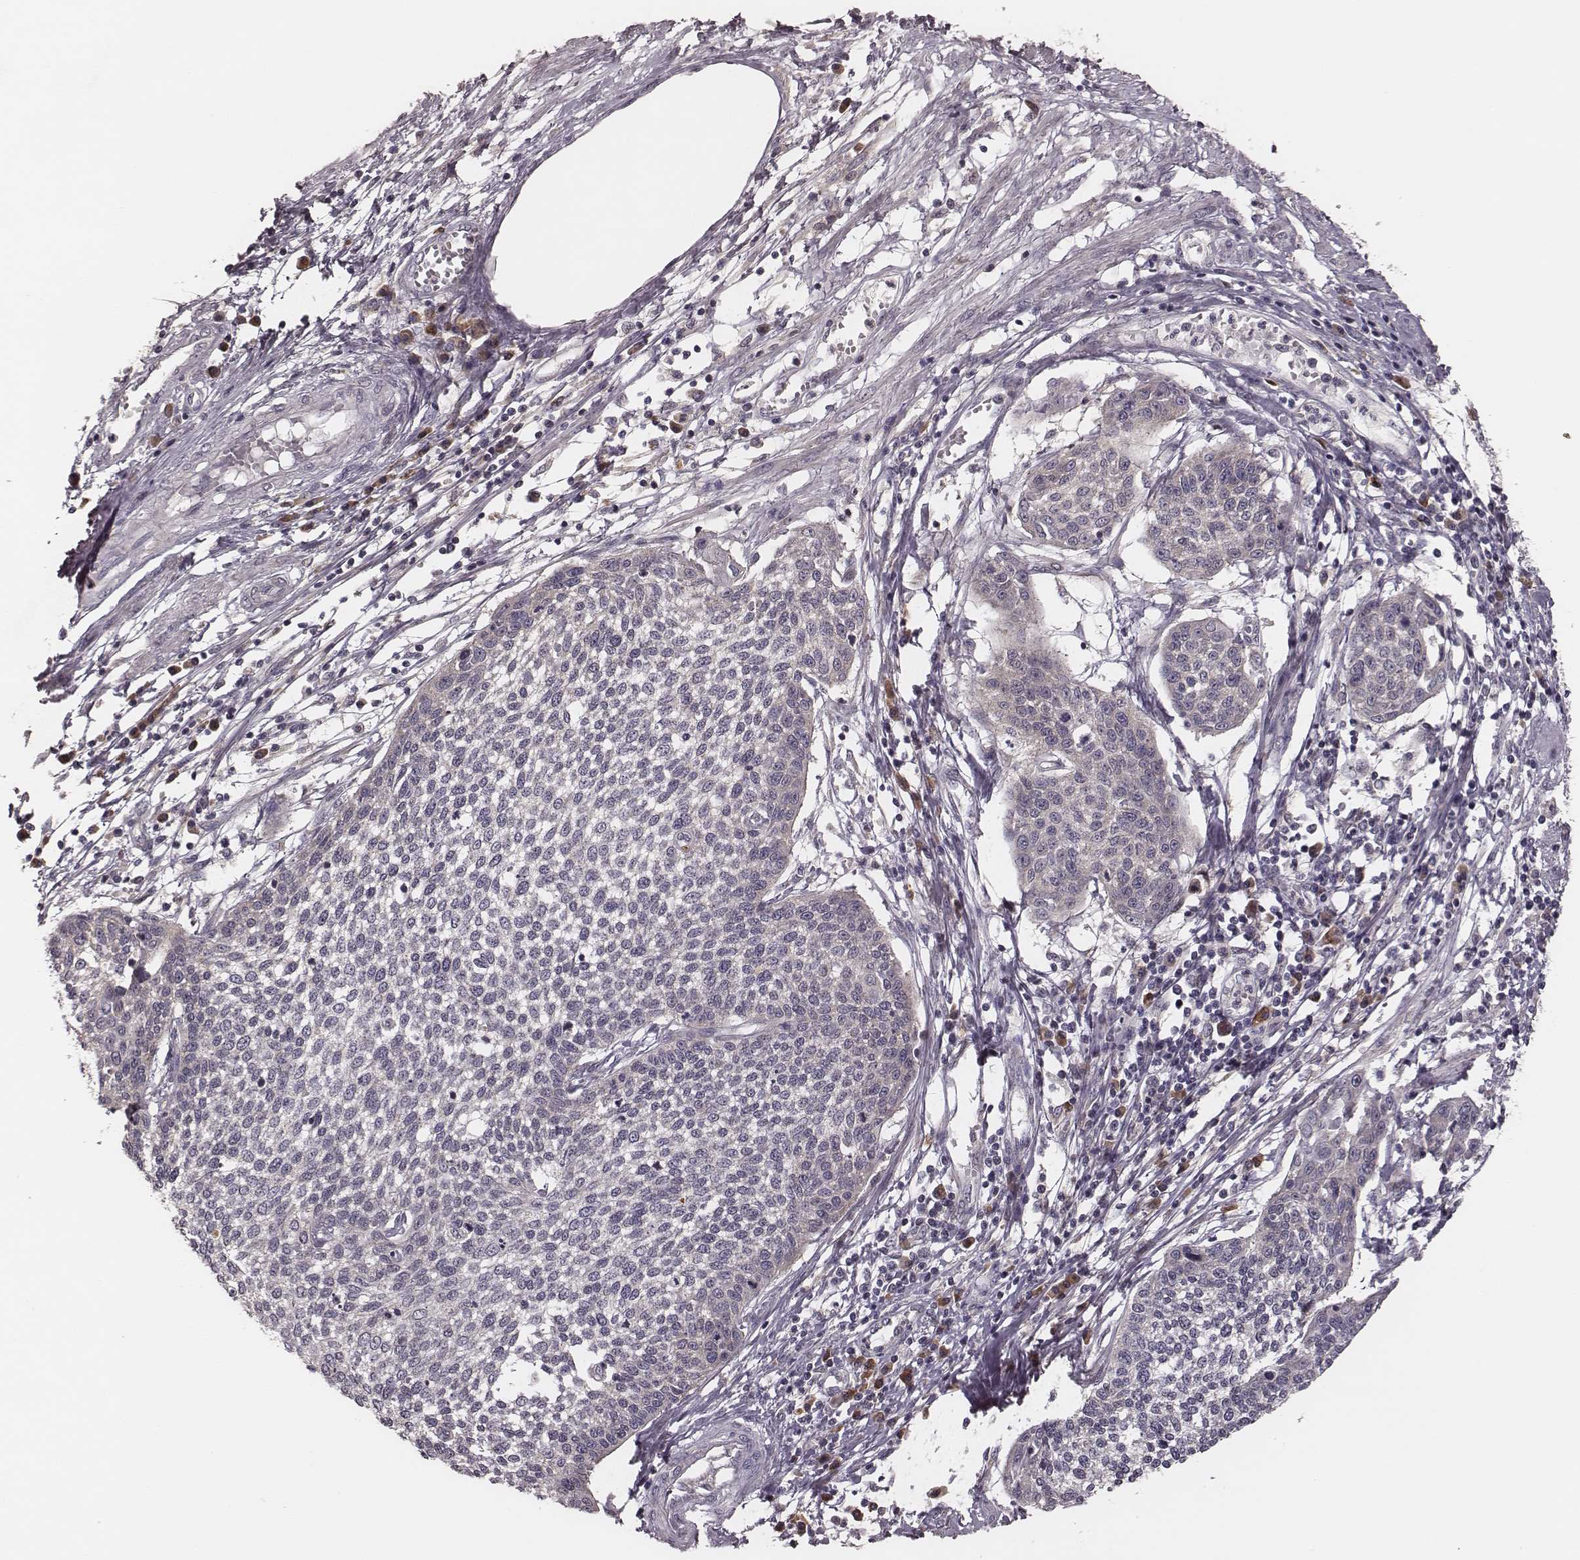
{"staining": {"intensity": "negative", "quantity": "none", "location": "none"}, "tissue": "cervical cancer", "cell_type": "Tumor cells", "image_type": "cancer", "snomed": [{"axis": "morphology", "description": "Squamous cell carcinoma, NOS"}, {"axis": "topography", "description": "Cervix"}], "caption": "A photomicrograph of cervical squamous cell carcinoma stained for a protein exhibits no brown staining in tumor cells.", "gene": "P2RX5", "patient": {"sex": "female", "age": 34}}